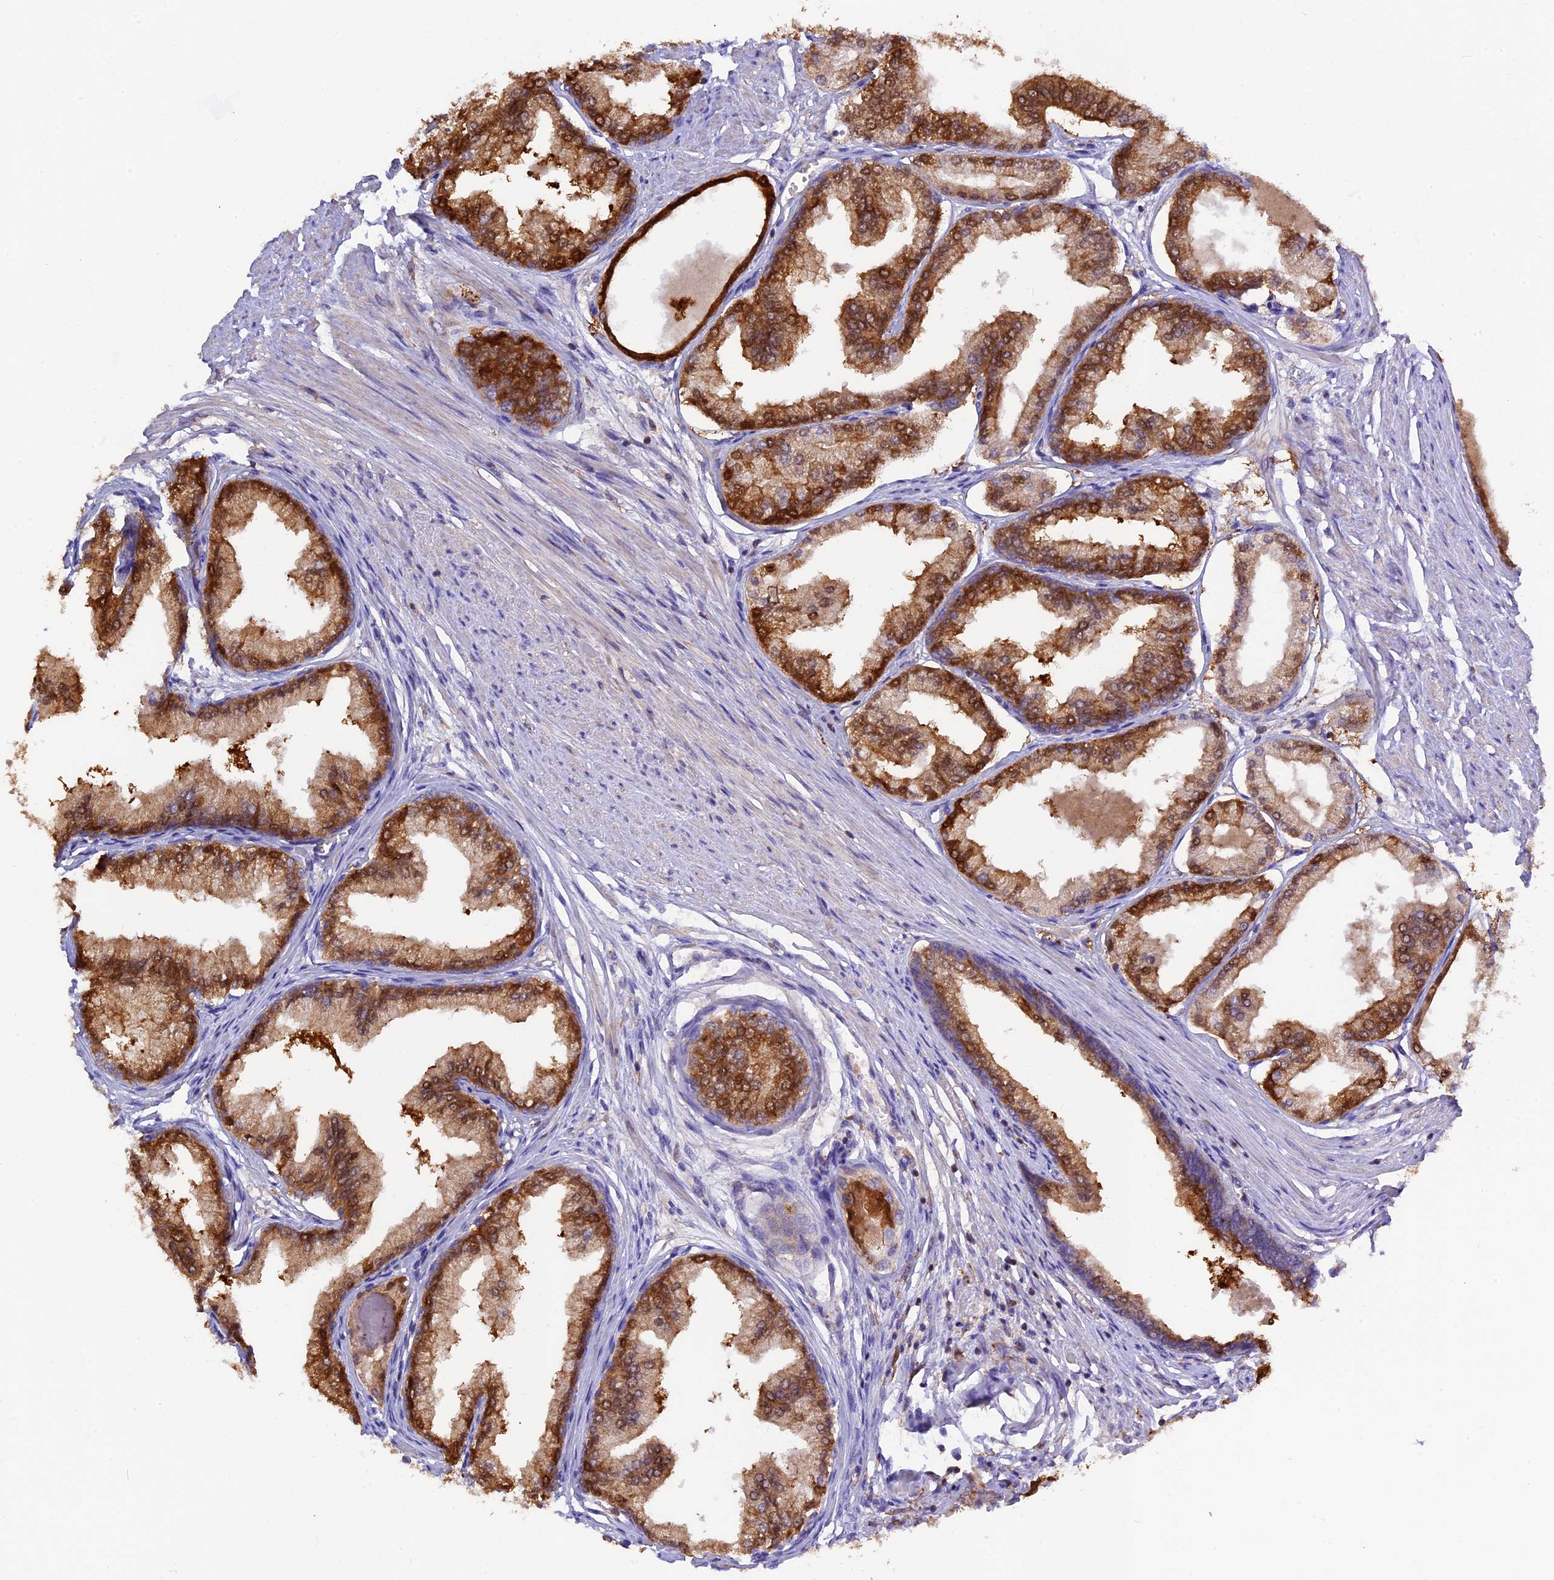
{"staining": {"intensity": "strong", "quantity": ">75%", "location": "cytoplasmic/membranous,nuclear"}, "tissue": "prostate cancer", "cell_type": "Tumor cells", "image_type": "cancer", "snomed": [{"axis": "morphology", "description": "Adenocarcinoma, Low grade"}, {"axis": "topography", "description": "Prostate"}], "caption": "A brown stain shows strong cytoplasmic/membranous and nuclear expression of a protein in human prostate cancer tumor cells.", "gene": "MYO9B", "patient": {"sex": "male", "age": 63}}